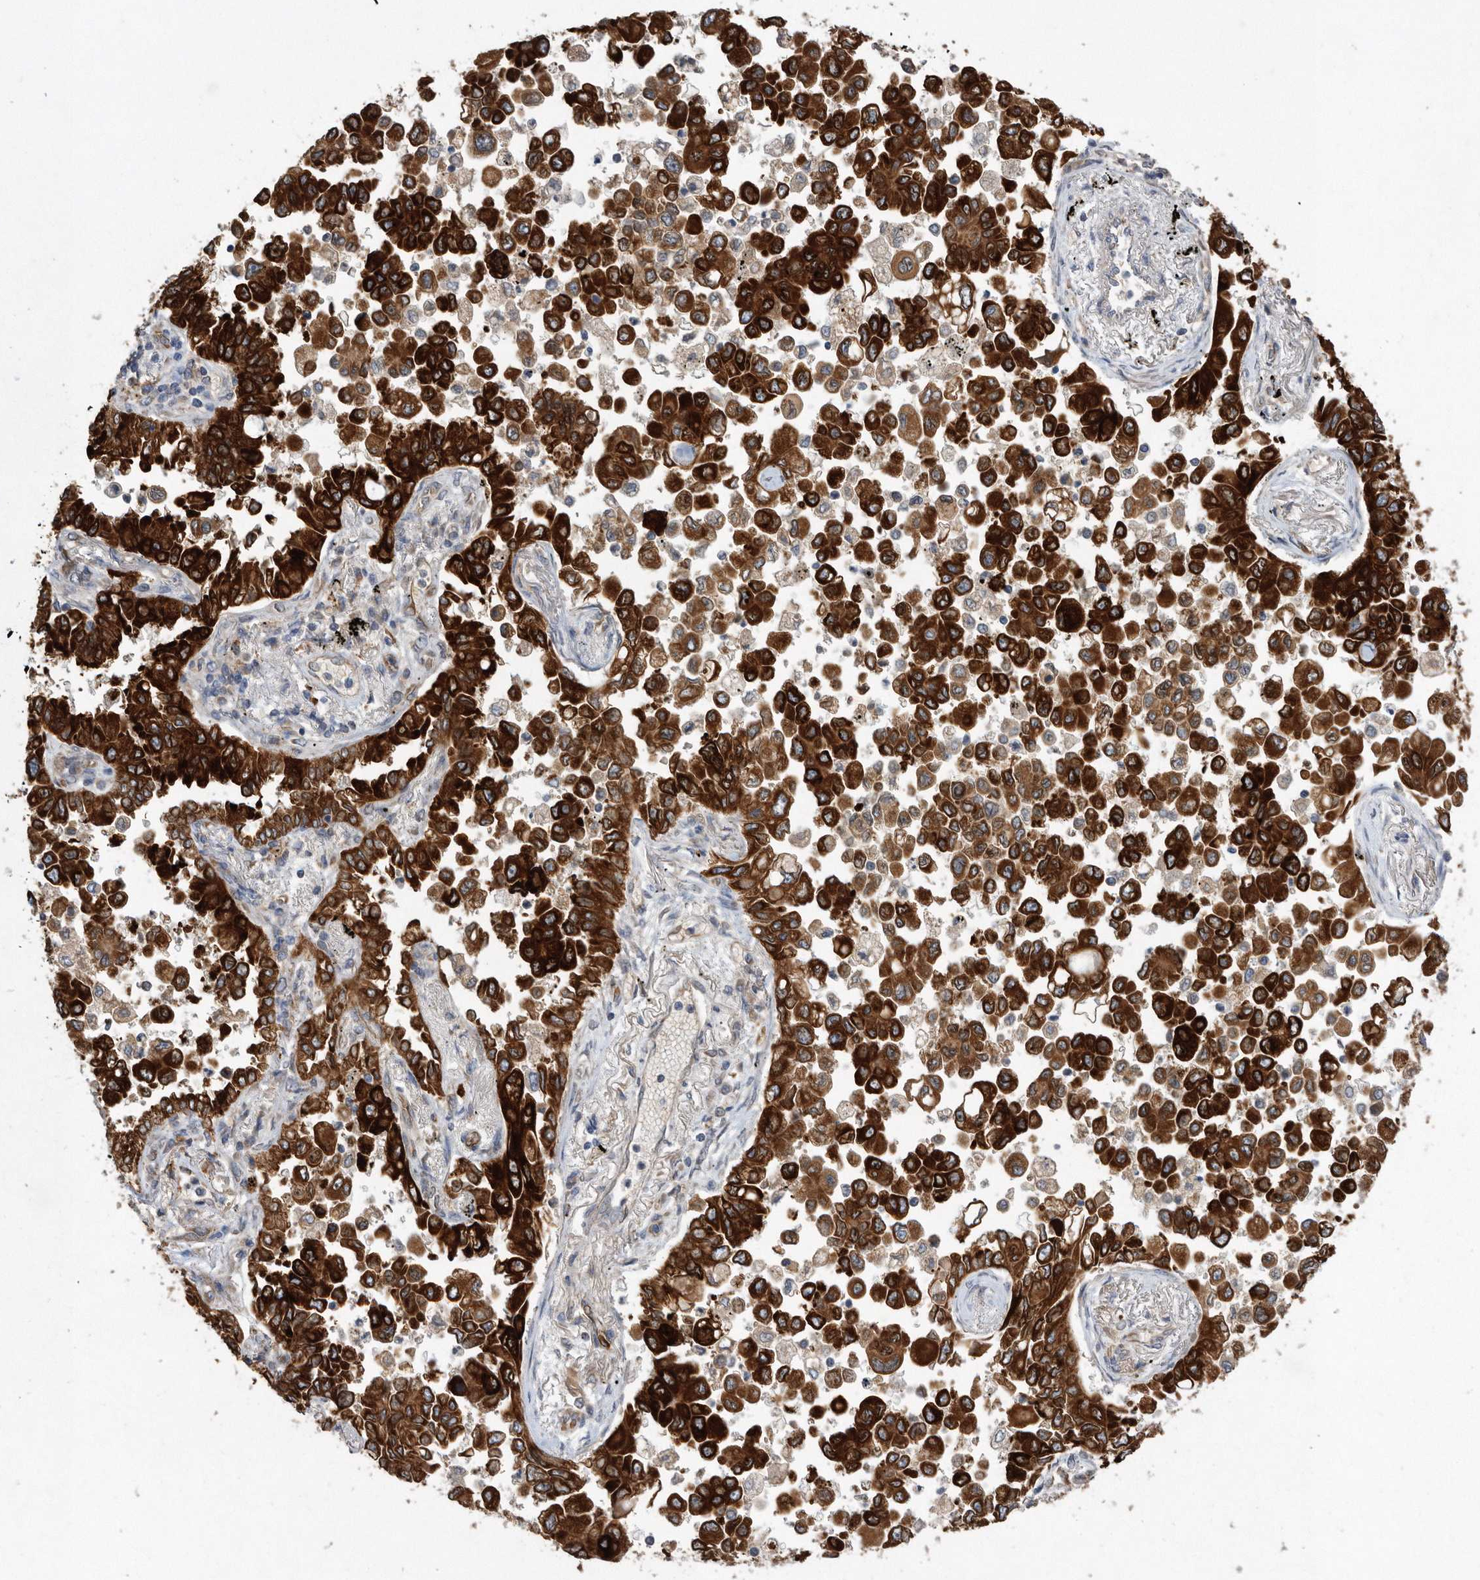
{"staining": {"intensity": "strong", "quantity": ">75%", "location": "cytoplasmic/membranous"}, "tissue": "lung cancer", "cell_type": "Tumor cells", "image_type": "cancer", "snomed": [{"axis": "morphology", "description": "Adenocarcinoma, NOS"}, {"axis": "topography", "description": "Lung"}], "caption": "A high amount of strong cytoplasmic/membranous positivity is present in approximately >75% of tumor cells in lung cancer tissue. (brown staining indicates protein expression, while blue staining denotes nuclei).", "gene": "PON2", "patient": {"sex": "female", "age": 67}}